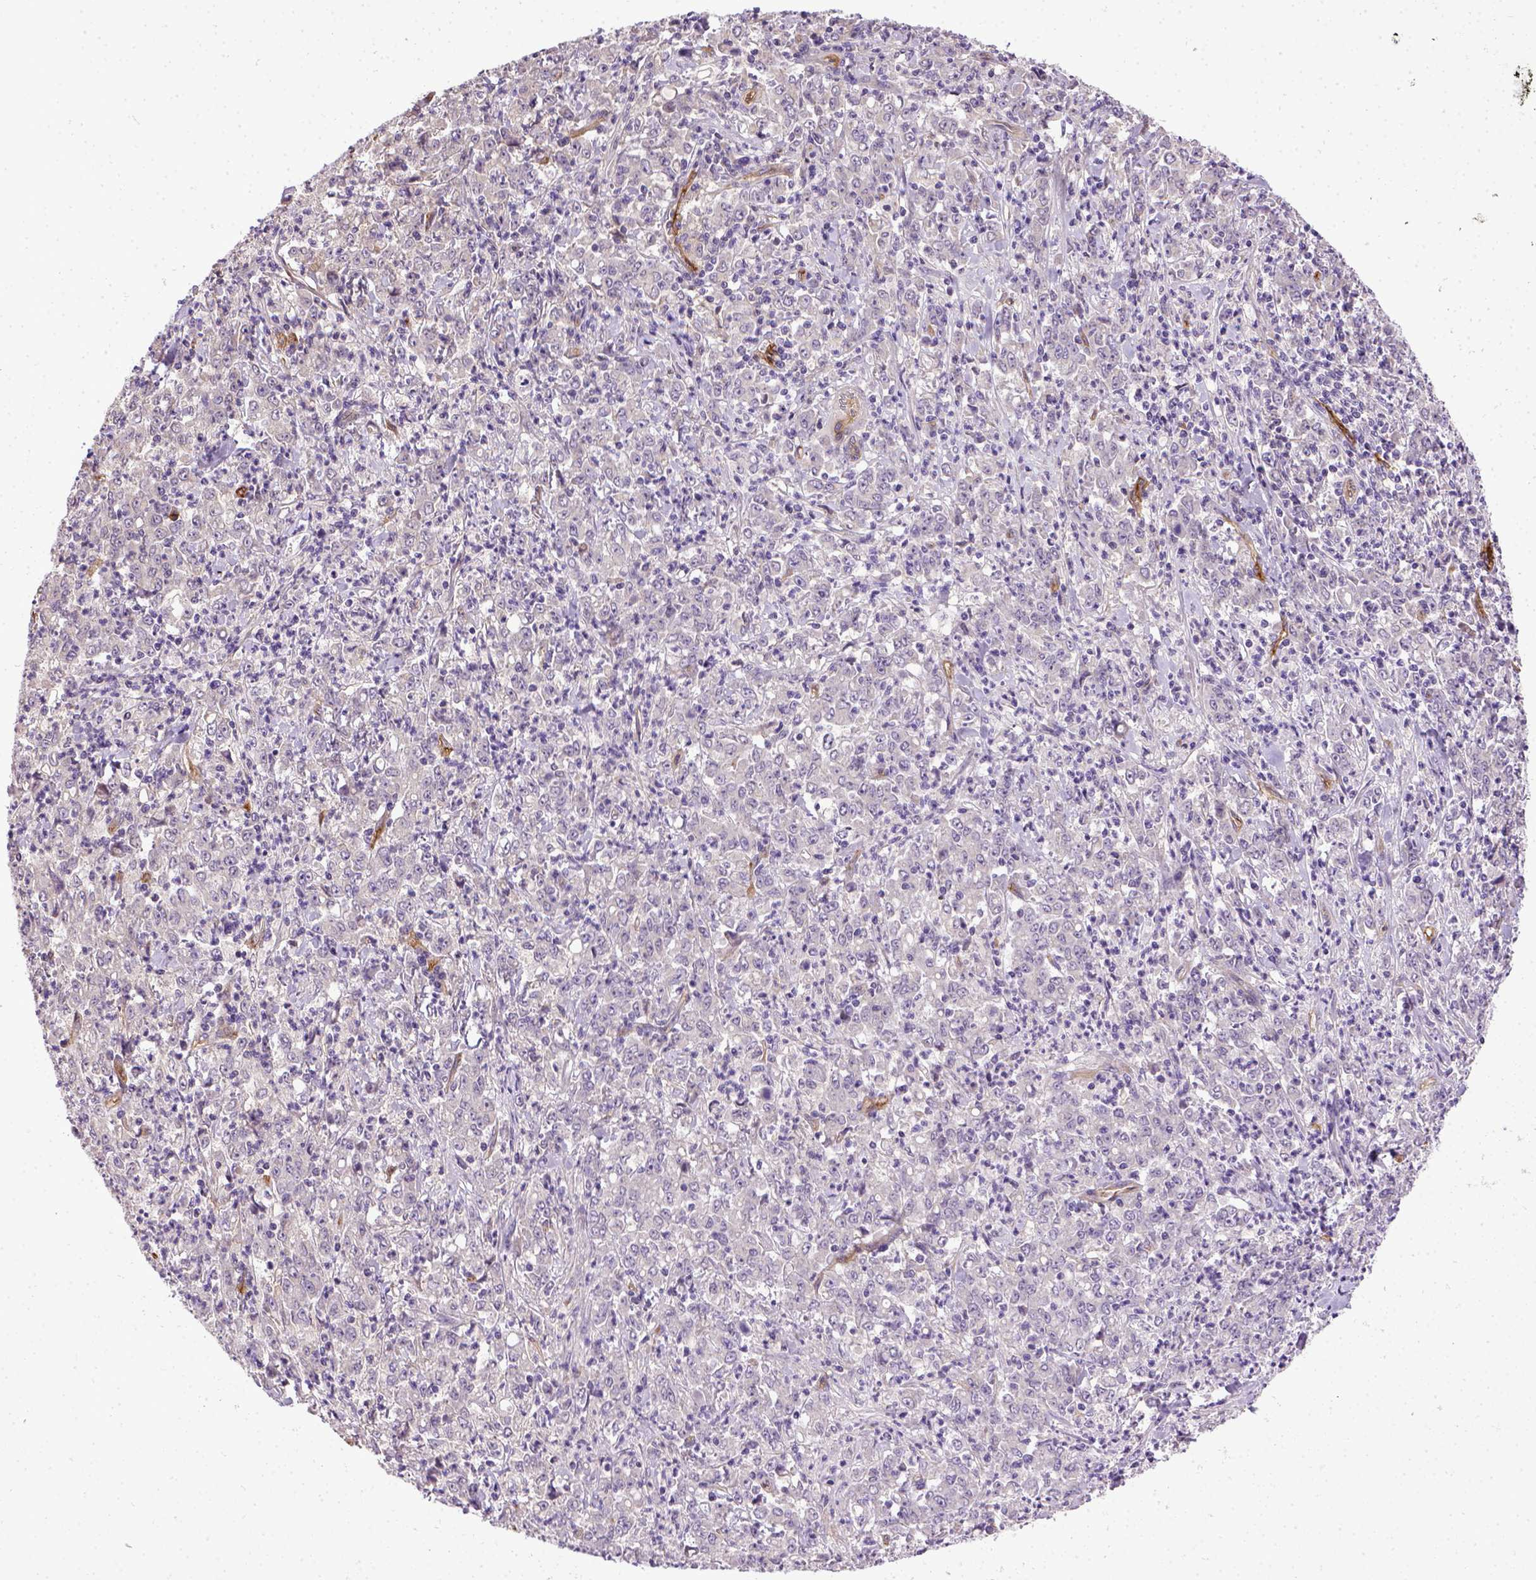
{"staining": {"intensity": "negative", "quantity": "none", "location": "none"}, "tissue": "stomach cancer", "cell_type": "Tumor cells", "image_type": "cancer", "snomed": [{"axis": "morphology", "description": "Adenocarcinoma, NOS"}, {"axis": "topography", "description": "Stomach, lower"}], "caption": "This photomicrograph is of adenocarcinoma (stomach) stained with immunohistochemistry (IHC) to label a protein in brown with the nuclei are counter-stained blue. There is no expression in tumor cells.", "gene": "ENG", "patient": {"sex": "female", "age": 71}}